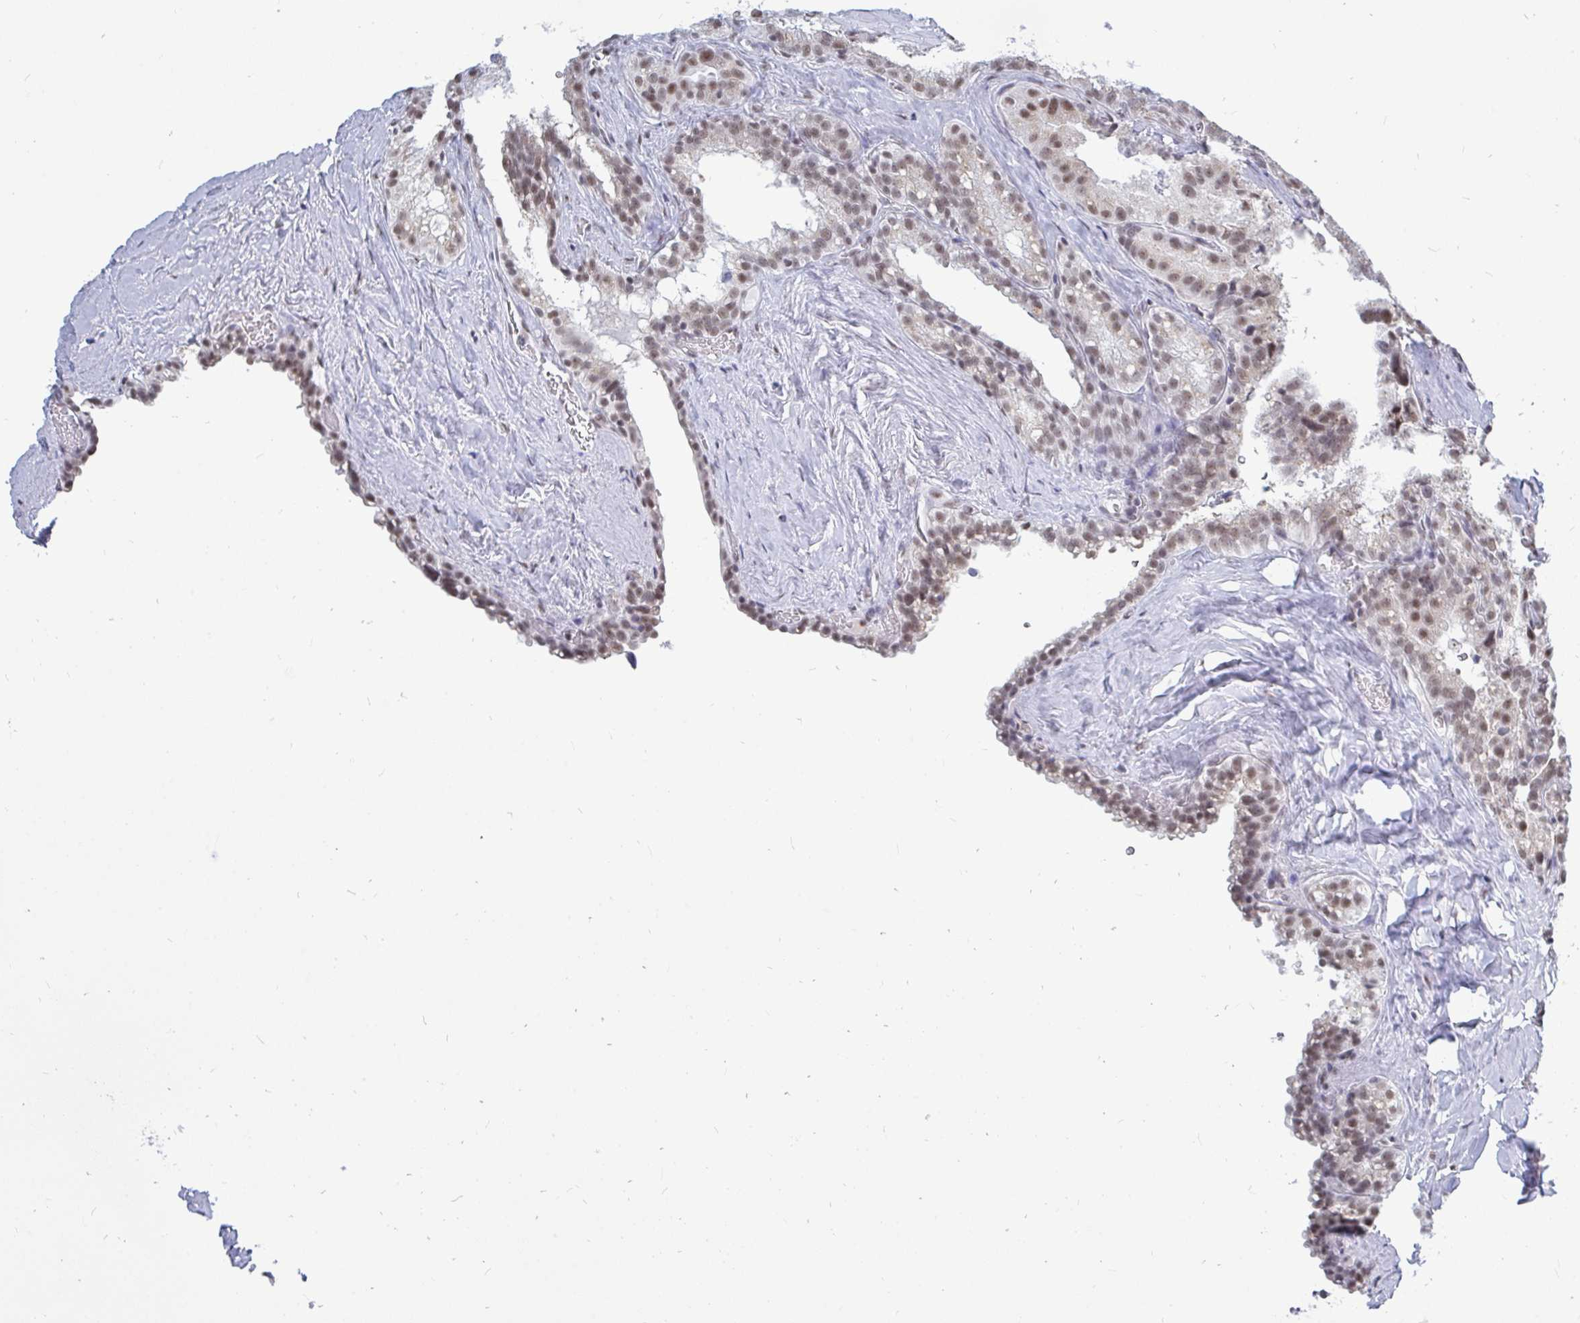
{"staining": {"intensity": "moderate", "quantity": "25%-75%", "location": "nuclear"}, "tissue": "seminal vesicle", "cell_type": "Glandular cells", "image_type": "normal", "snomed": [{"axis": "morphology", "description": "Normal tissue, NOS"}, {"axis": "topography", "description": "Seminal veicle"}], "caption": "Unremarkable seminal vesicle exhibits moderate nuclear staining in about 25%-75% of glandular cells.", "gene": "TRIP12", "patient": {"sex": "male", "age": 47}}